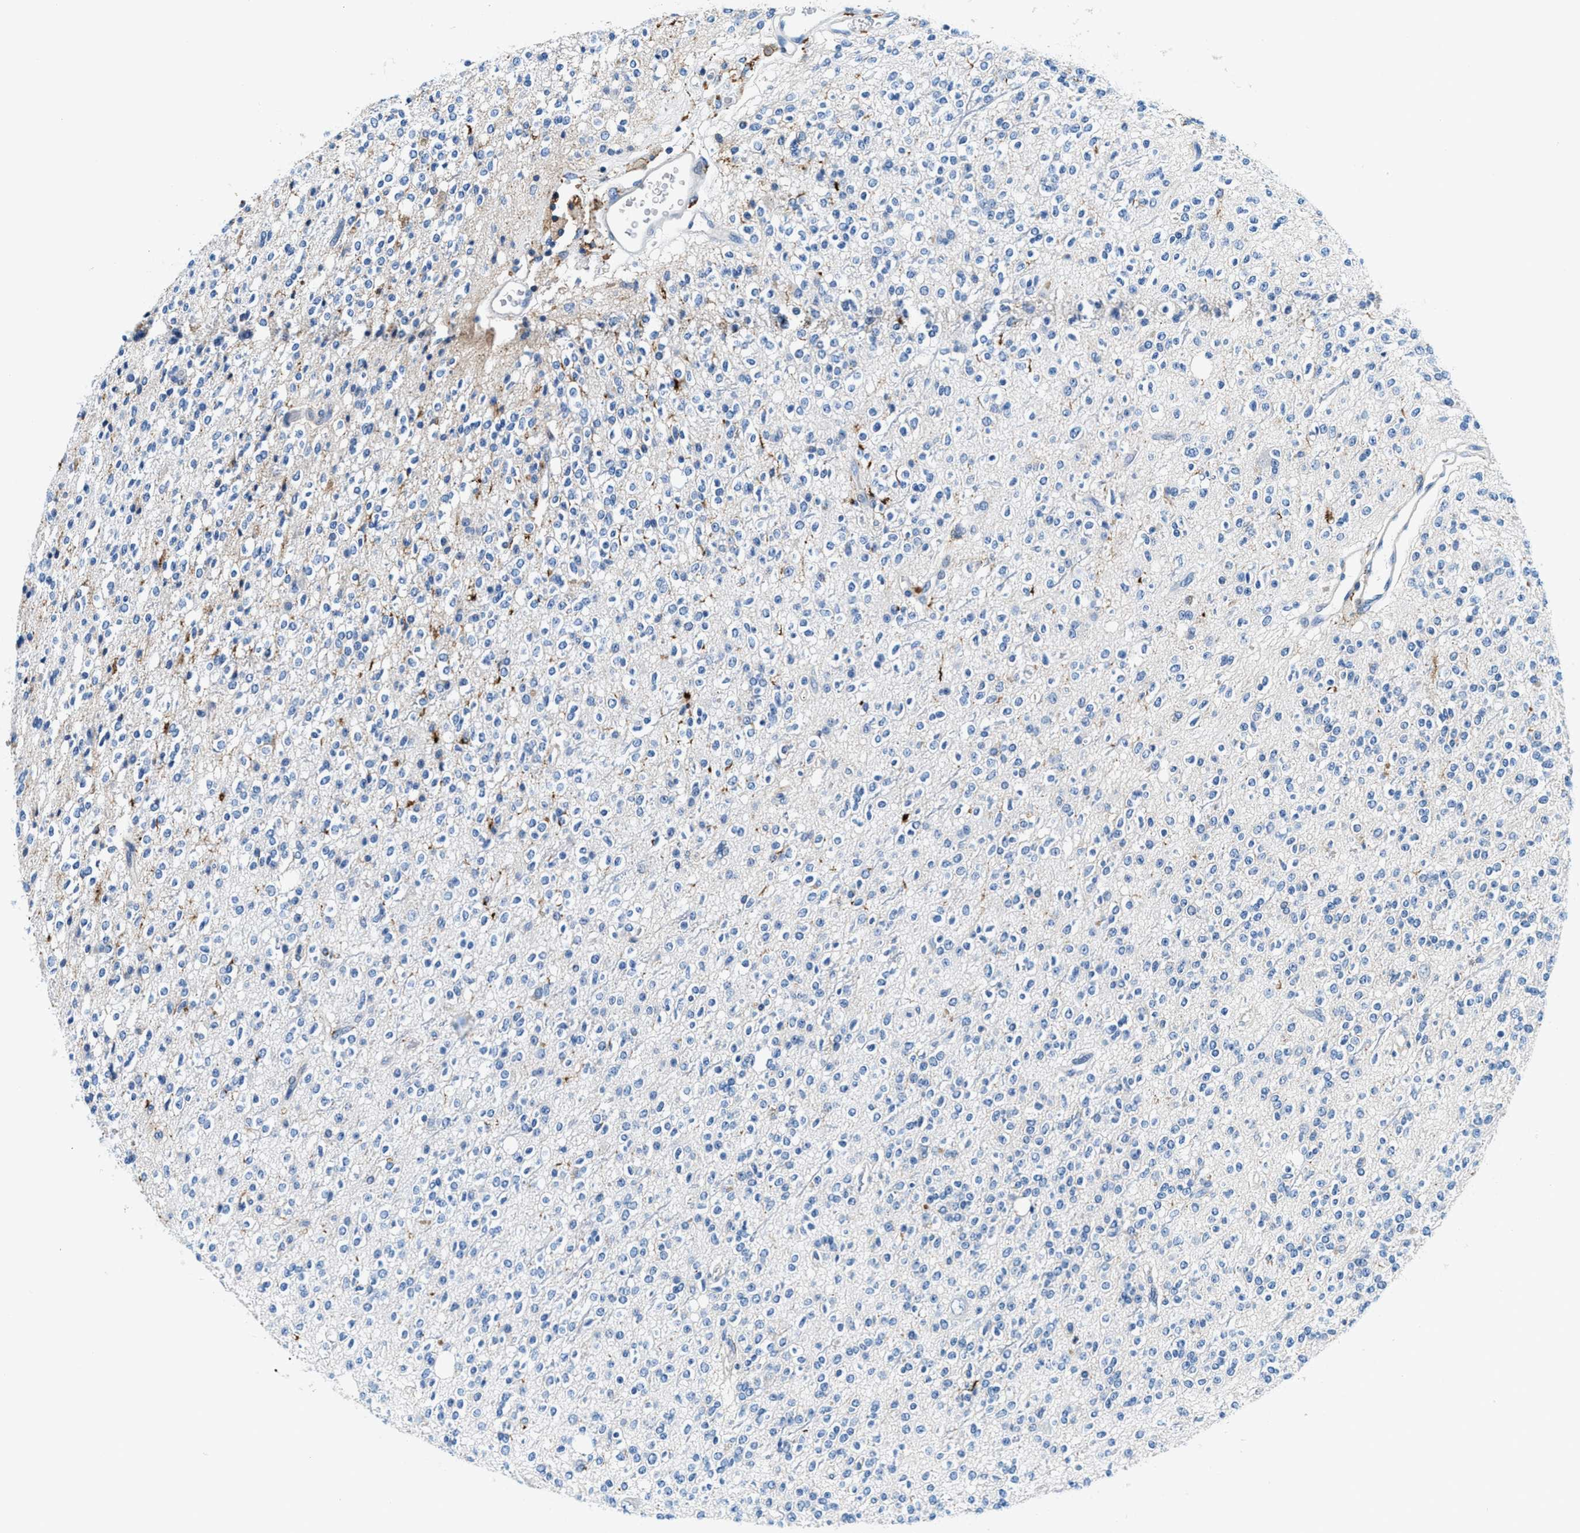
{"staining": {"intensity": "negative", "quantity": "none", "location": "none"}, "tissue": "glioma", "cell_type": "Tumor cells", "image_type": "cancer", "snomed": [{"axis": "morphology", "description": "Glioma, malignant, High grade"}, {"axis": "topography", "description": "Brain"}], "caption": "This is a image of IHC staining of glioma, which shows no expression in tumor cells.", "gene": "SLFN11", "patient": {"sex": "male", "age": 34}}